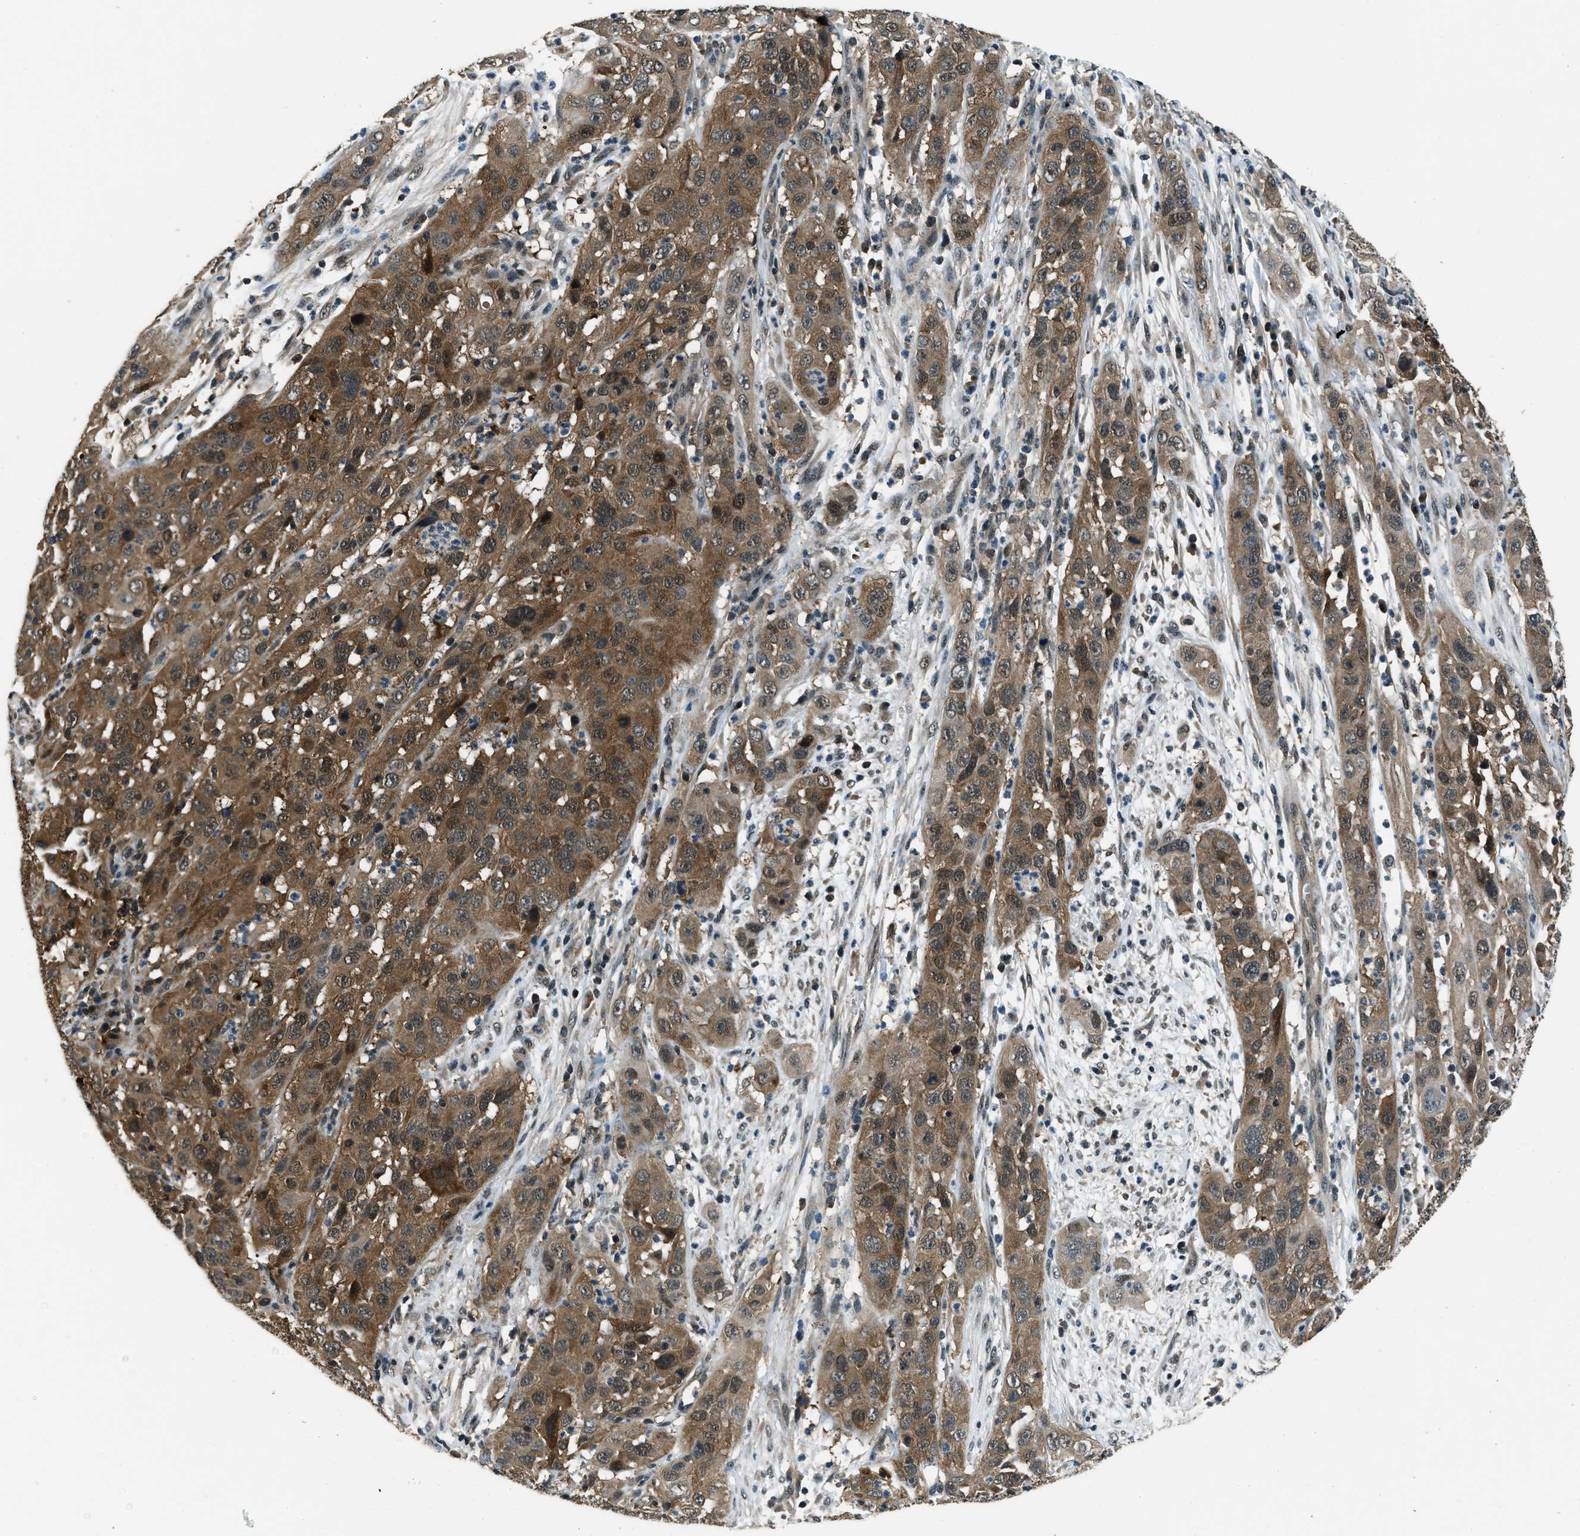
{"staining": {"intensity": "moderate", "quantity": ">75%", "location": "cytoplasmic/membranous"}, "tissue": "cervical cancer", "cell_type": "Tumor cells", "image_type": "cancer", "snomed": [{"axis": "morphology", "description": "Squamous cell carcinoma, NOS"}, {"axis": "topography", "description": "Cervix"}], "caption": "This histopathology image shows cervical squamous cell carcinoma stained with immunohistochemistry (IHC) to label a protein in brown. The cytoplasmic/membranous of tumor cells show moderate positivity for the protein. Nuclei are counter-stained blue.", "gene": "NUDCD3", "patient": {"sex": "female", "age": 32}}